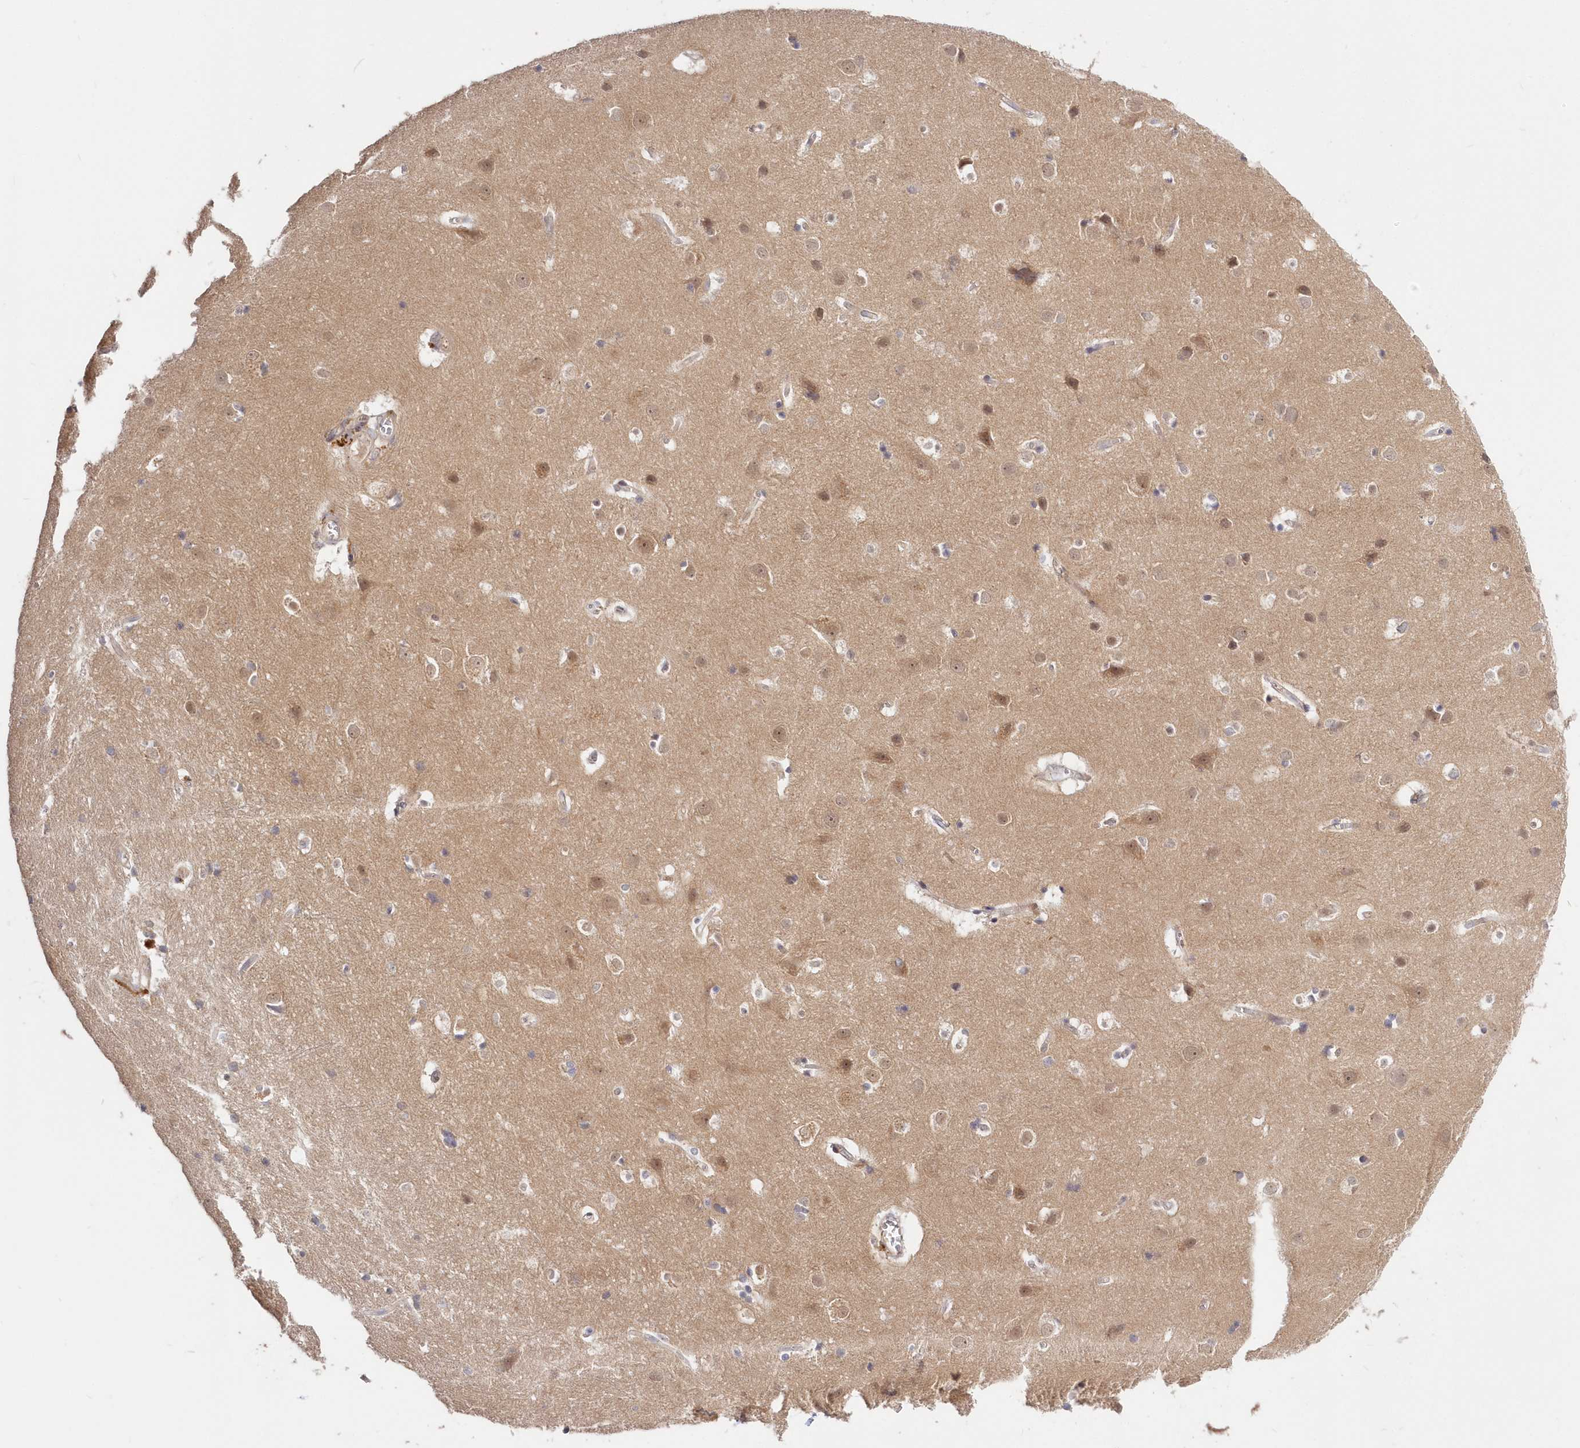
{"staining": {"intensity": "weak", "quantity": "25%-75%", "location": "cytoplasmic/membranous"}, "tissue": "cerebral cortex", "cell_type": "Endothelial cells", "image_type": "normal", "snomed": [{"axis": "morphology", "description": "Normal tissue, NOS"}, {"axis": "topography", "description": "Cerebral cortex"}], "caption": "The histopathology image displays immunohistochemical staining of benign cerebral cortex. There is weak cytoplasmic/membranous positivity is appreciated in about 25%-75% of endothelial cells.", "gene": "KATNA1", "patient": {"sex": "male", "age": 54}}